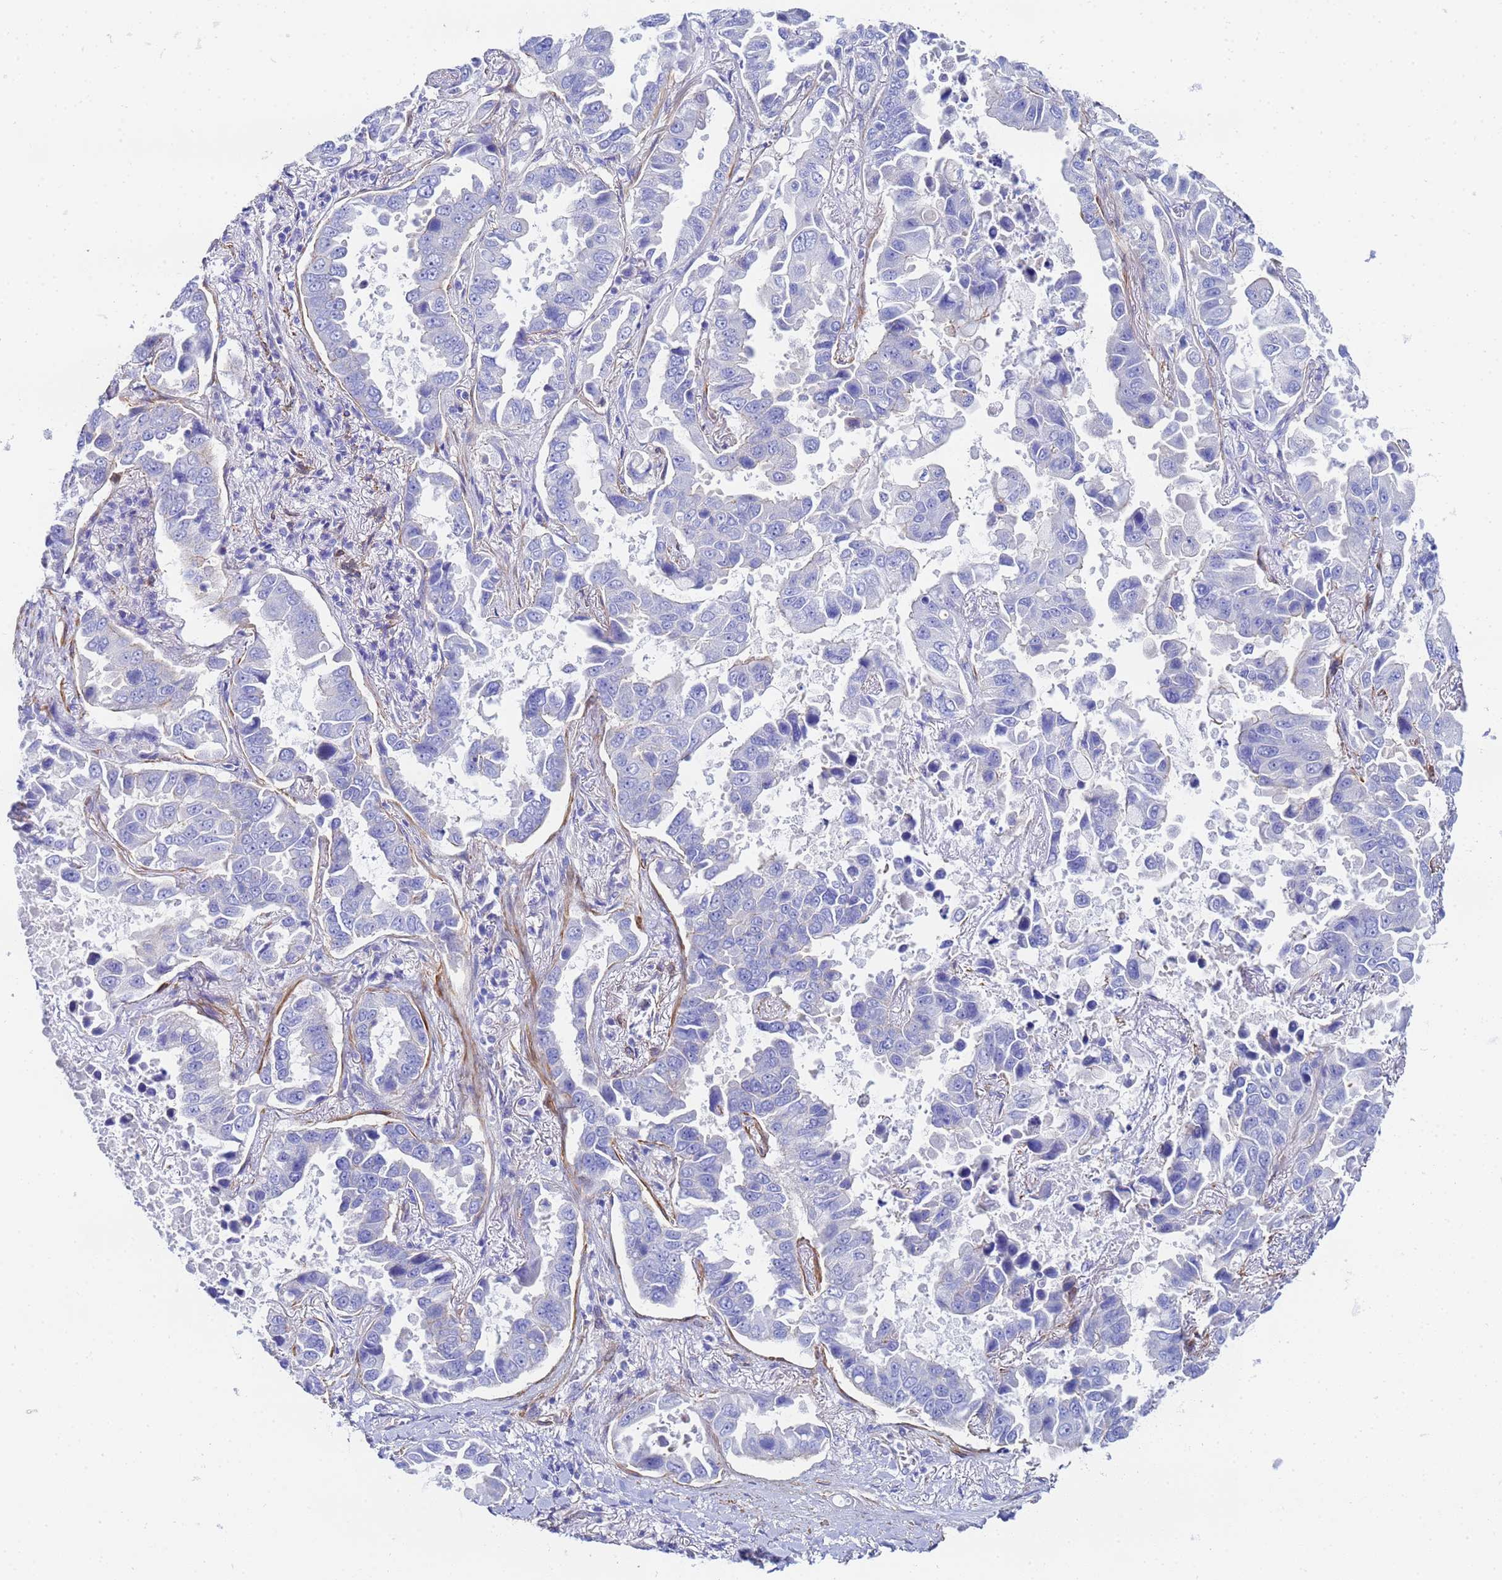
{"staining": {"intensity": "negative", "quantity": "none", "location": "none"}, "tissue": "lung cancer", "cell_type": "Tumor cells", "image_type": "cancer", "snomed": [{"axis": "morphology", "description": "Adenocarcinoma, NOS"}, {"axis": "topography", "description": "Lung"}], "caption": "Micrograph shows no protein positivity in tumor cells of adenocarcinoma (lung) tissue.", "gene": "RAB39B", "patient": {"sex": "male", "age": 64}}